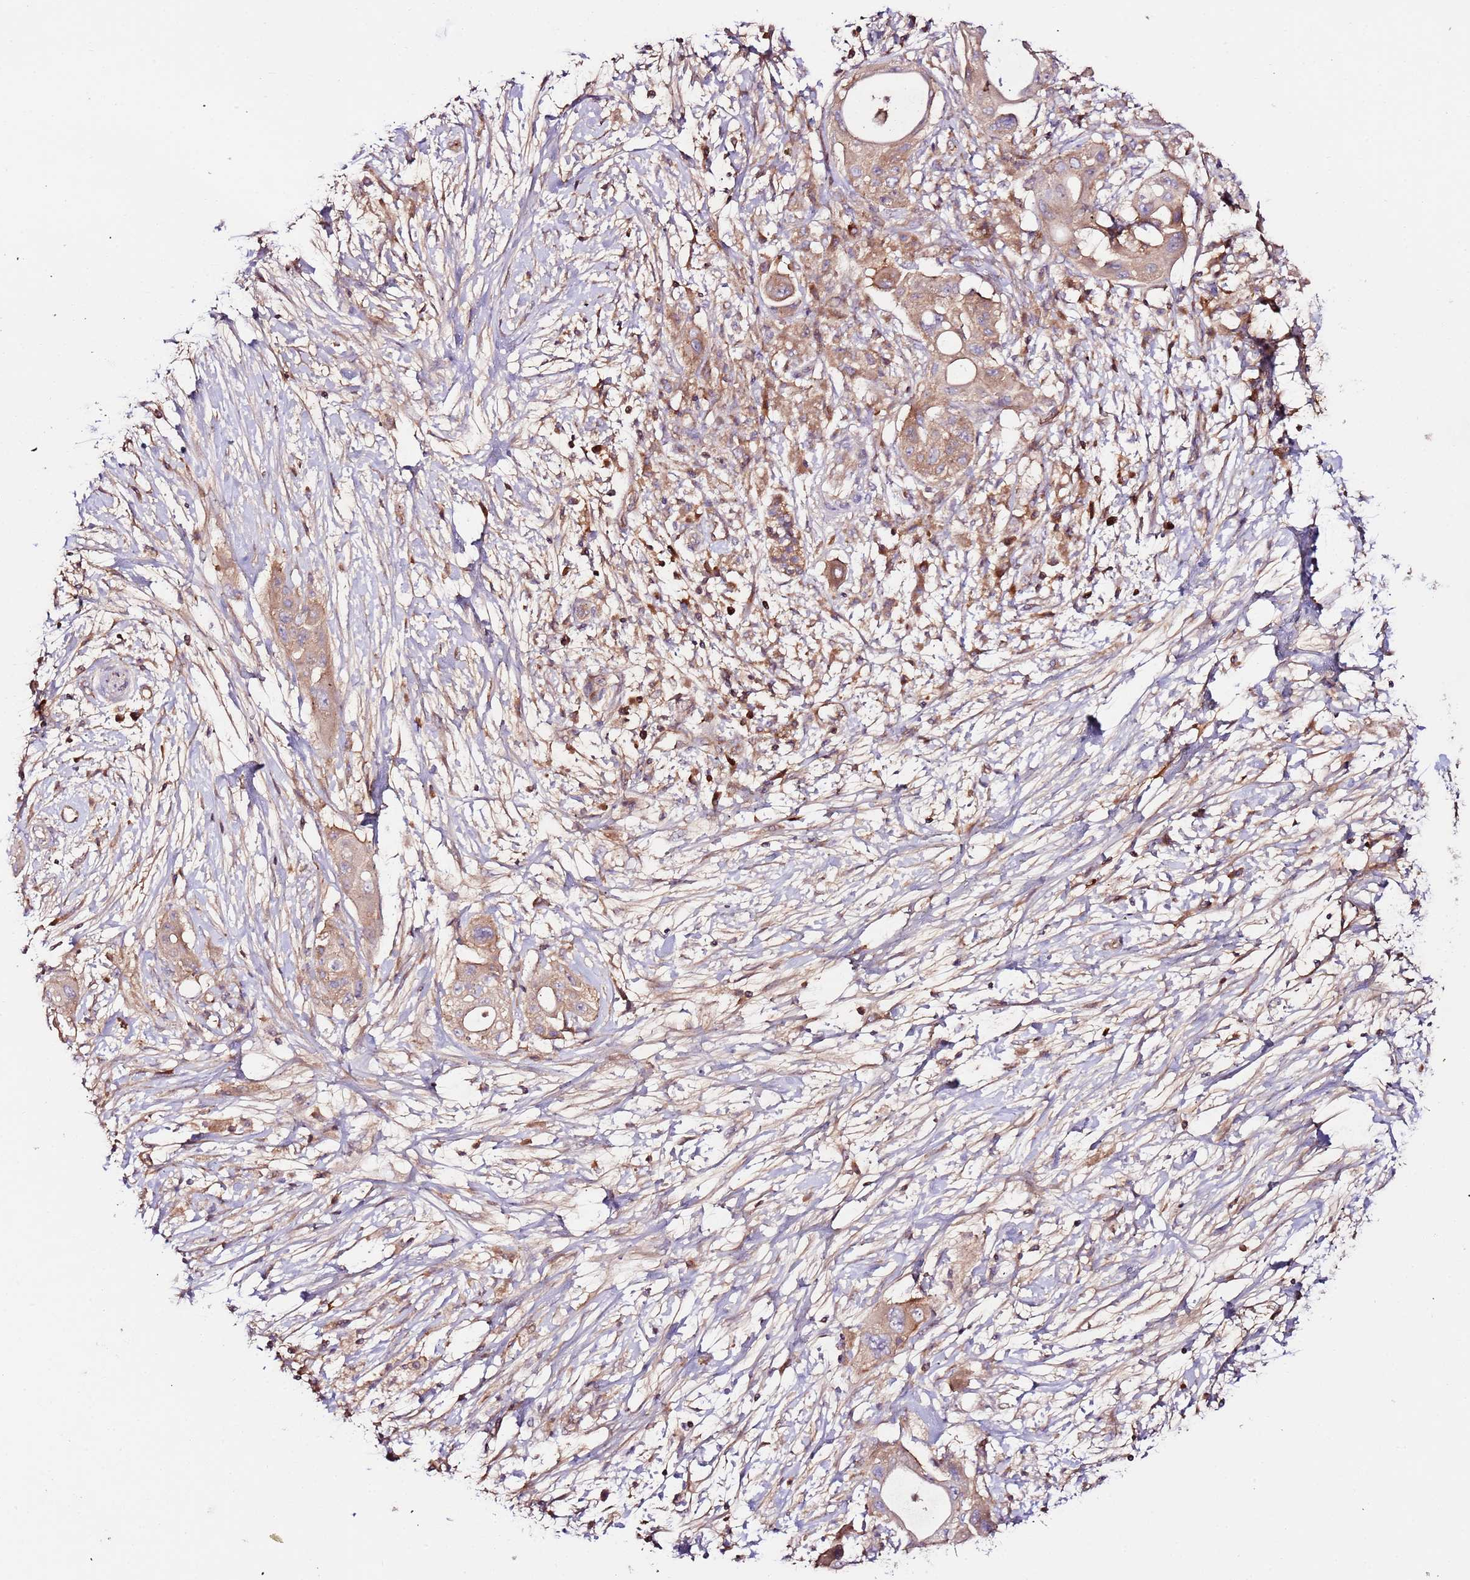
{"staining": {"intensity": "moderate", "quantity": ">75%", "location": "cytoplasmic/membranous"}, "tissue": "pancreatic cancer", "cell_type": "Tumor cells", "image_type": "cancer", "snomed": [{"axis": "morphology", "description": "Adenocarcinoma, NOS"}, {"axis": "topography", "description": "Pancreas"}], "caption": "Human pancreatic adenocarcinoma stained with a protein marker exhibits moderate staining in tumor cells.", "gene": "FLVCR1", "patient": {"sex": "male", "age": 68}}